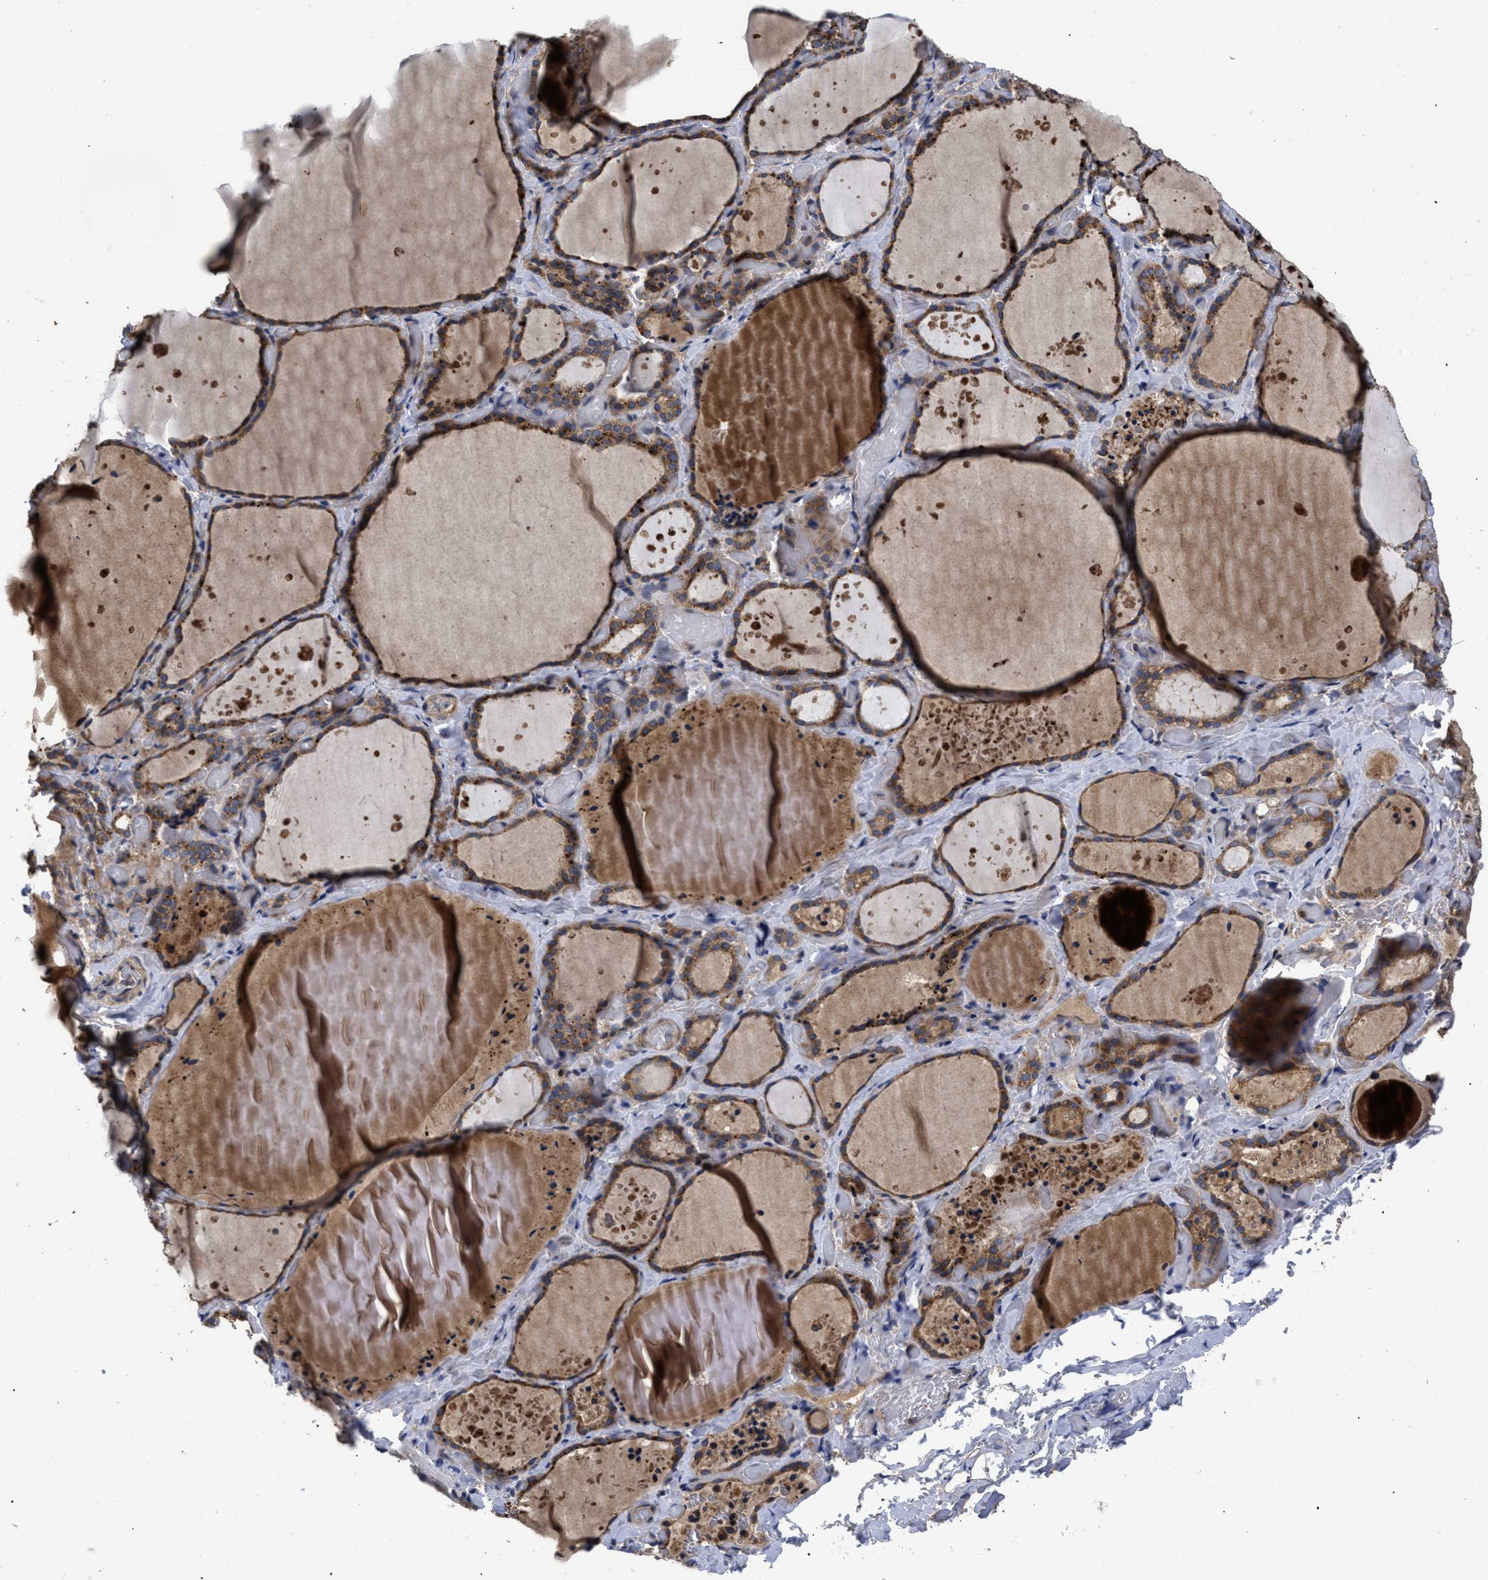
{"staining": {"intensity": "moderate", "quantity": ">75%", "location": "cytoplasmic/membranous"}, "tissue": "thyroid gland", "cell_type": "Glandular cells", "image_type": "normal", "snomed": [{"axis": "morphology", "description": "Normal tissue, NOS"}, {"axis": "topography", "description": "Thyroid gland"}], "caption": "Thyroid gland stained with immunohistochemistry (IHC) reveals moderate cytoplasmic/membranous staining in about >75% of glandular cells.", "gene": "LRRC3", "patient": {"sex": "female", "age": 44}}